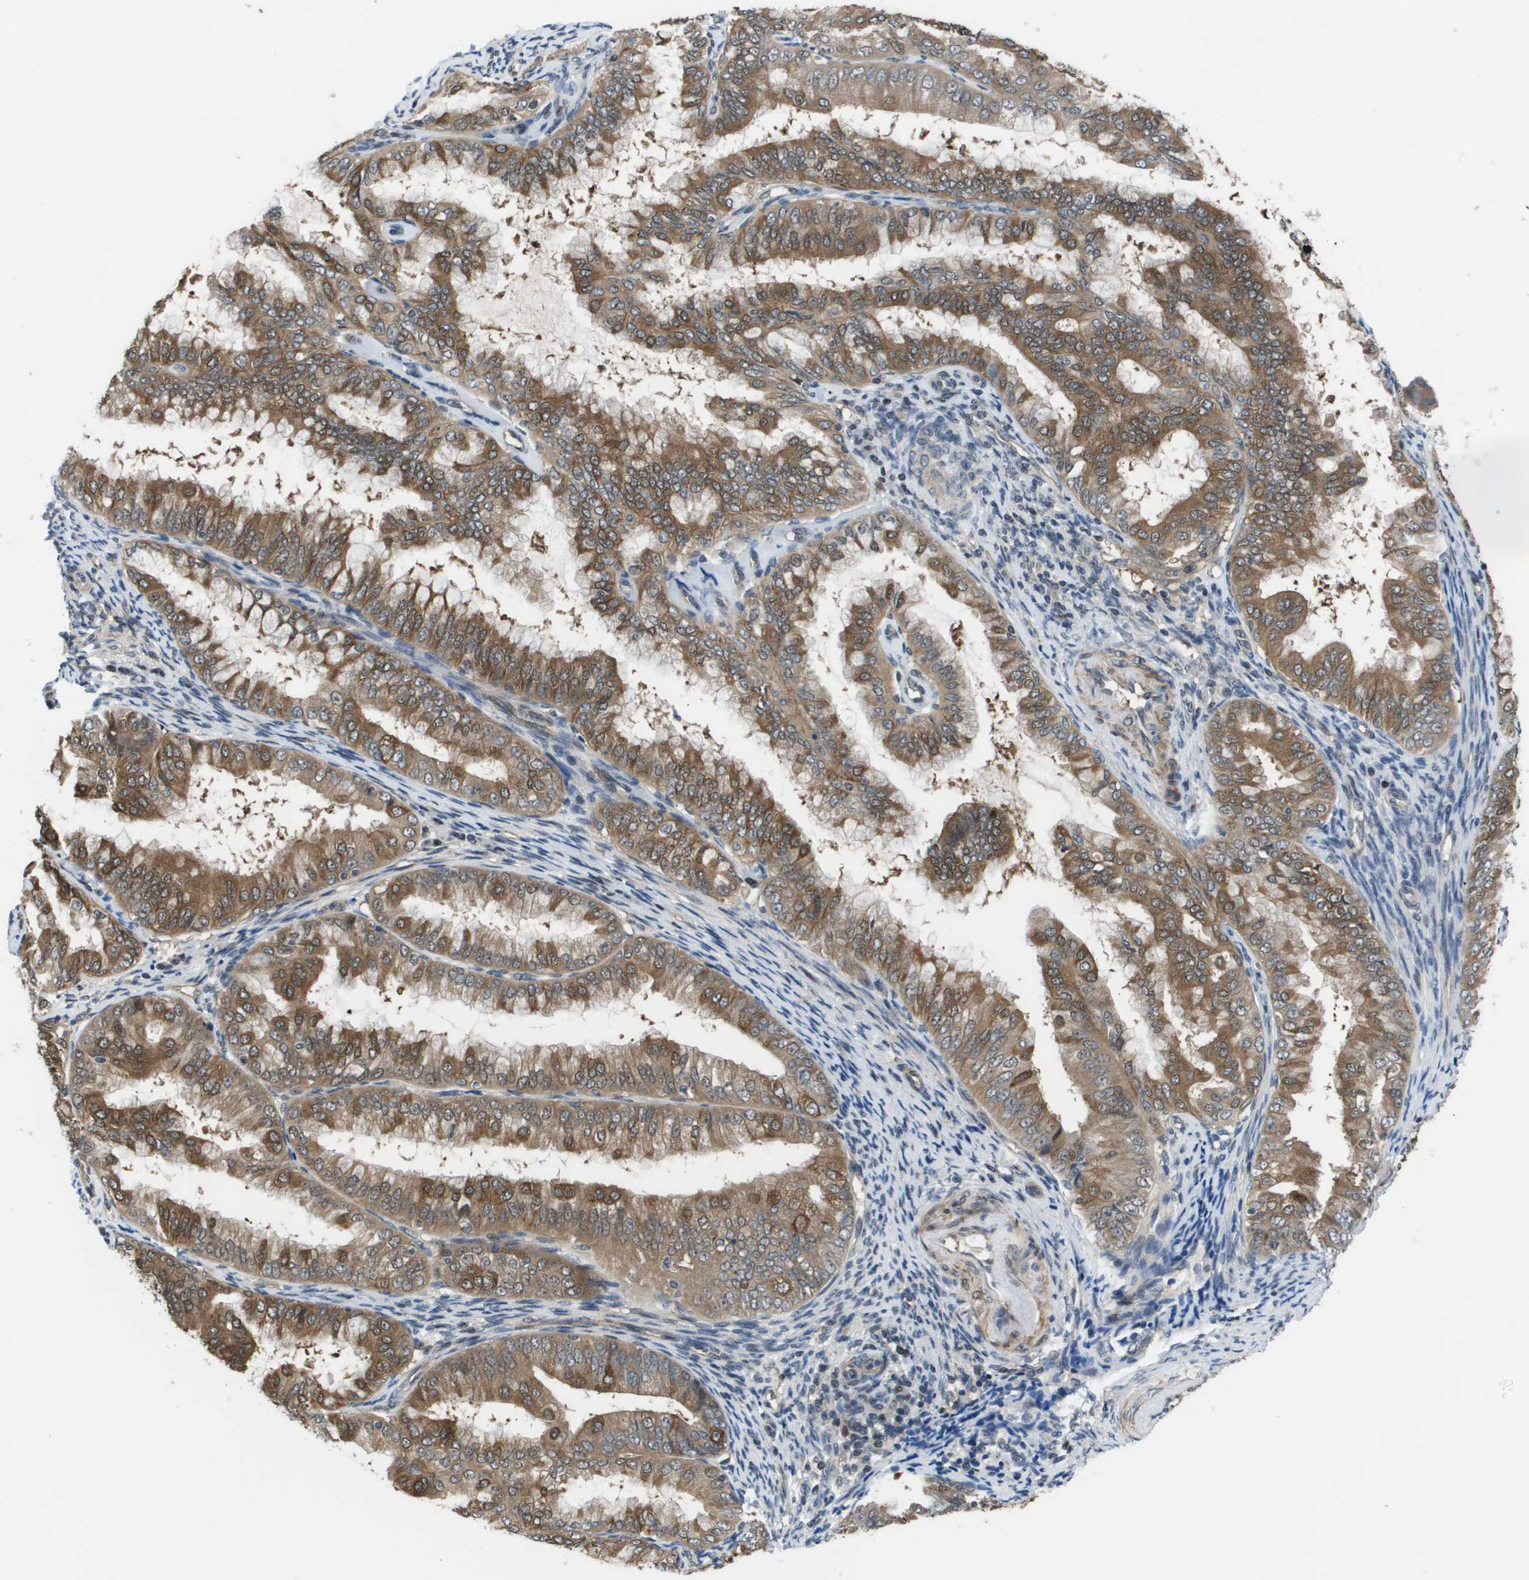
{"staining": {"intensity": "moderate", "quantity": ">75%", "location": "cytoplasmic/membranous"}, "tissue": "endometrial cancer", "cell_type": "Tumor cells", "image_type": "cancer", "snomed": [{"axis": "morphology", "description": "Adenocarcinoma, NOS"}, {"axis": "topography", "description": "Endometrium"}], "caption": "Immunohistochemical staining of endometrial cancer shows medium levels of moderate cytoplasmic/membranous protein expression in approximately >75% of tumor cells.", "gene": "ENPP5", "patient": {"sex": "female", "age": 63}}